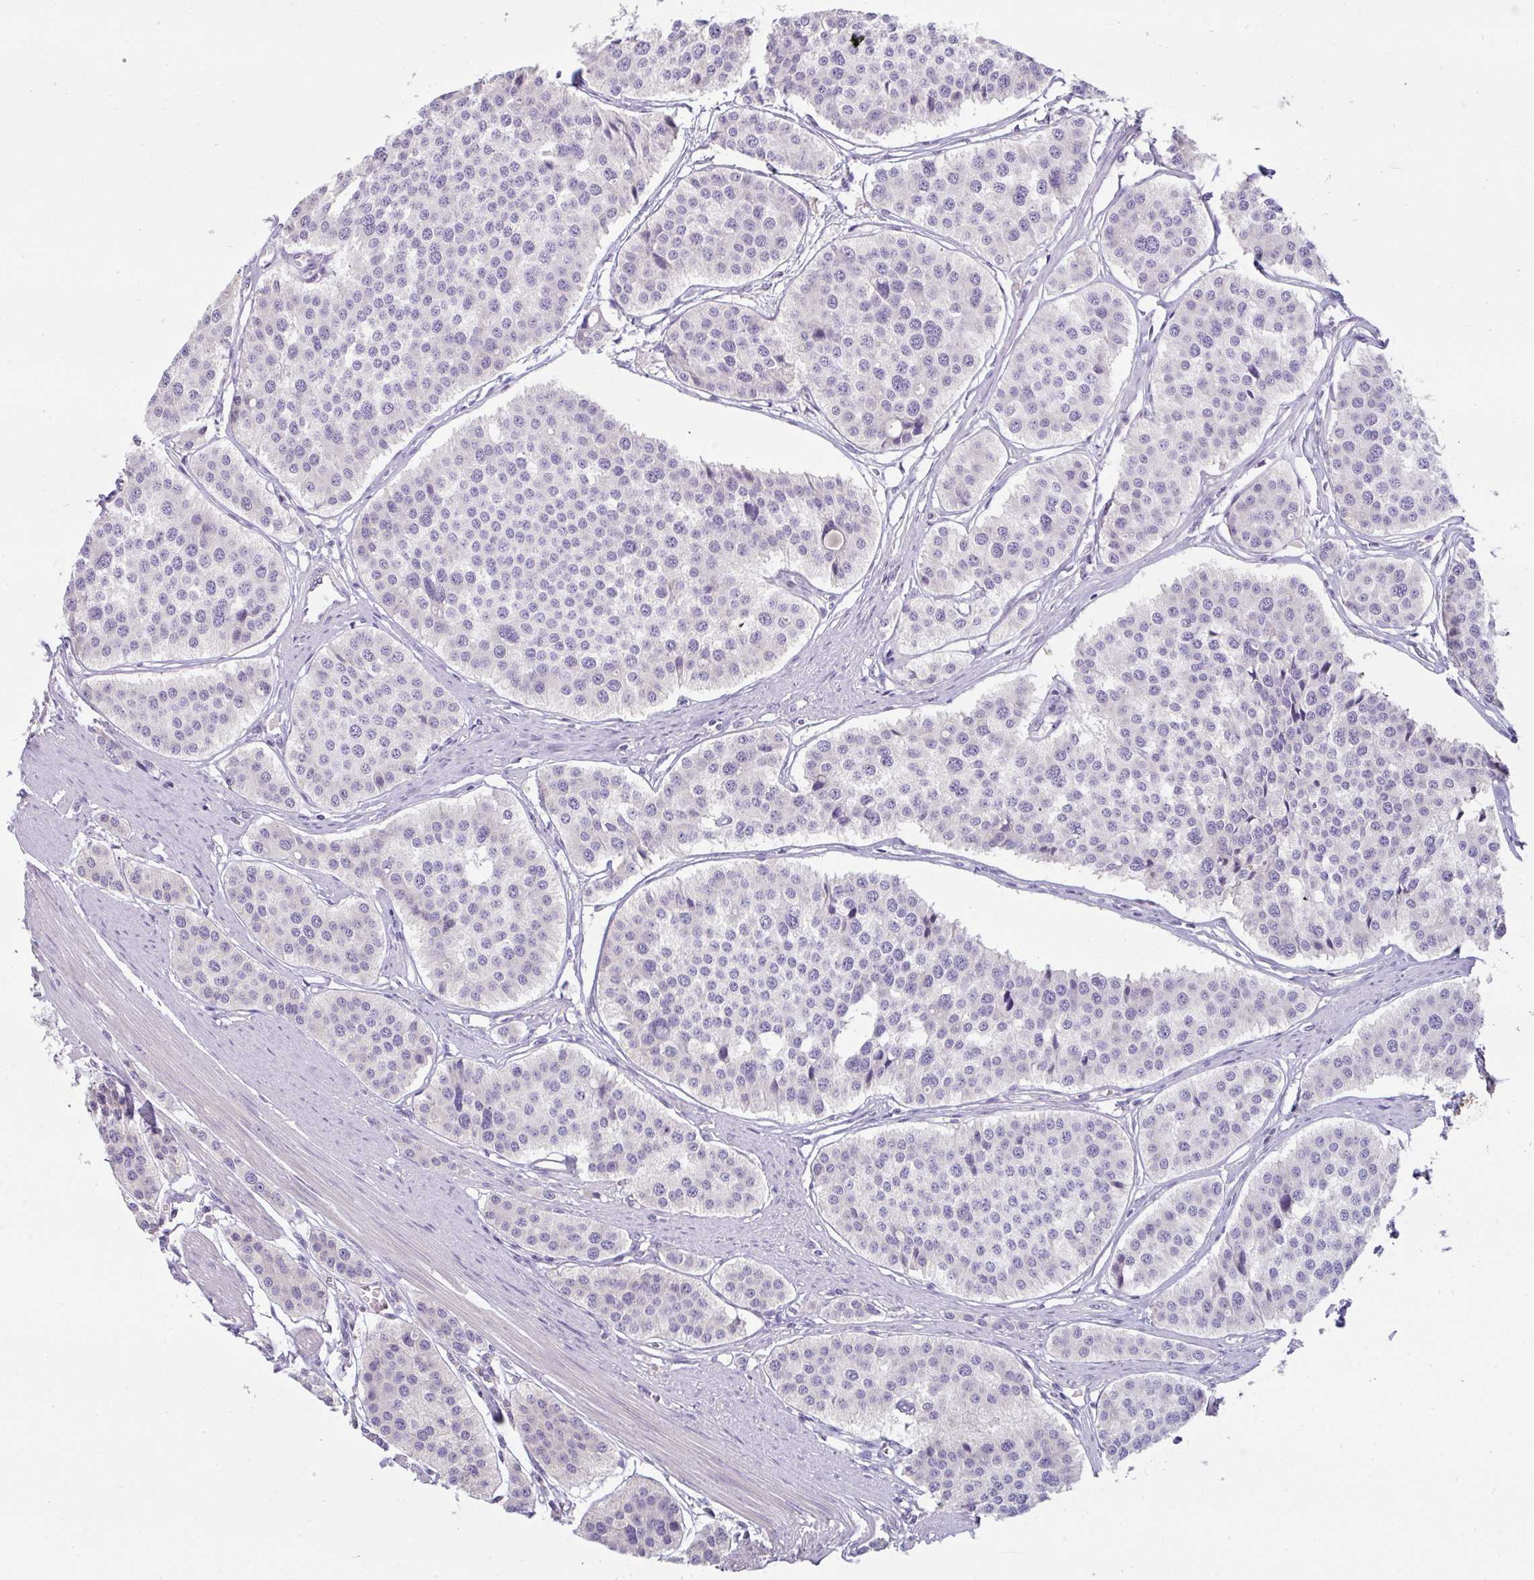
{"staining": {"intensity": "negative", "quantity": "none", "location": "none"}, "tissue": "carcinoid", "cell_type": "Tumor cells", "image_type": "cancer", "snomed": [{"axis": "morphology", "description": "Carcinoid, malignant, NOS"}, {"axis": "topography", "description": "Small intestine"}], "caption": "Tumor cells are negative for brown protein staining in carcinoid.", "gene": "FILIP1", "patient": {"sex": "male", "age": 60}}